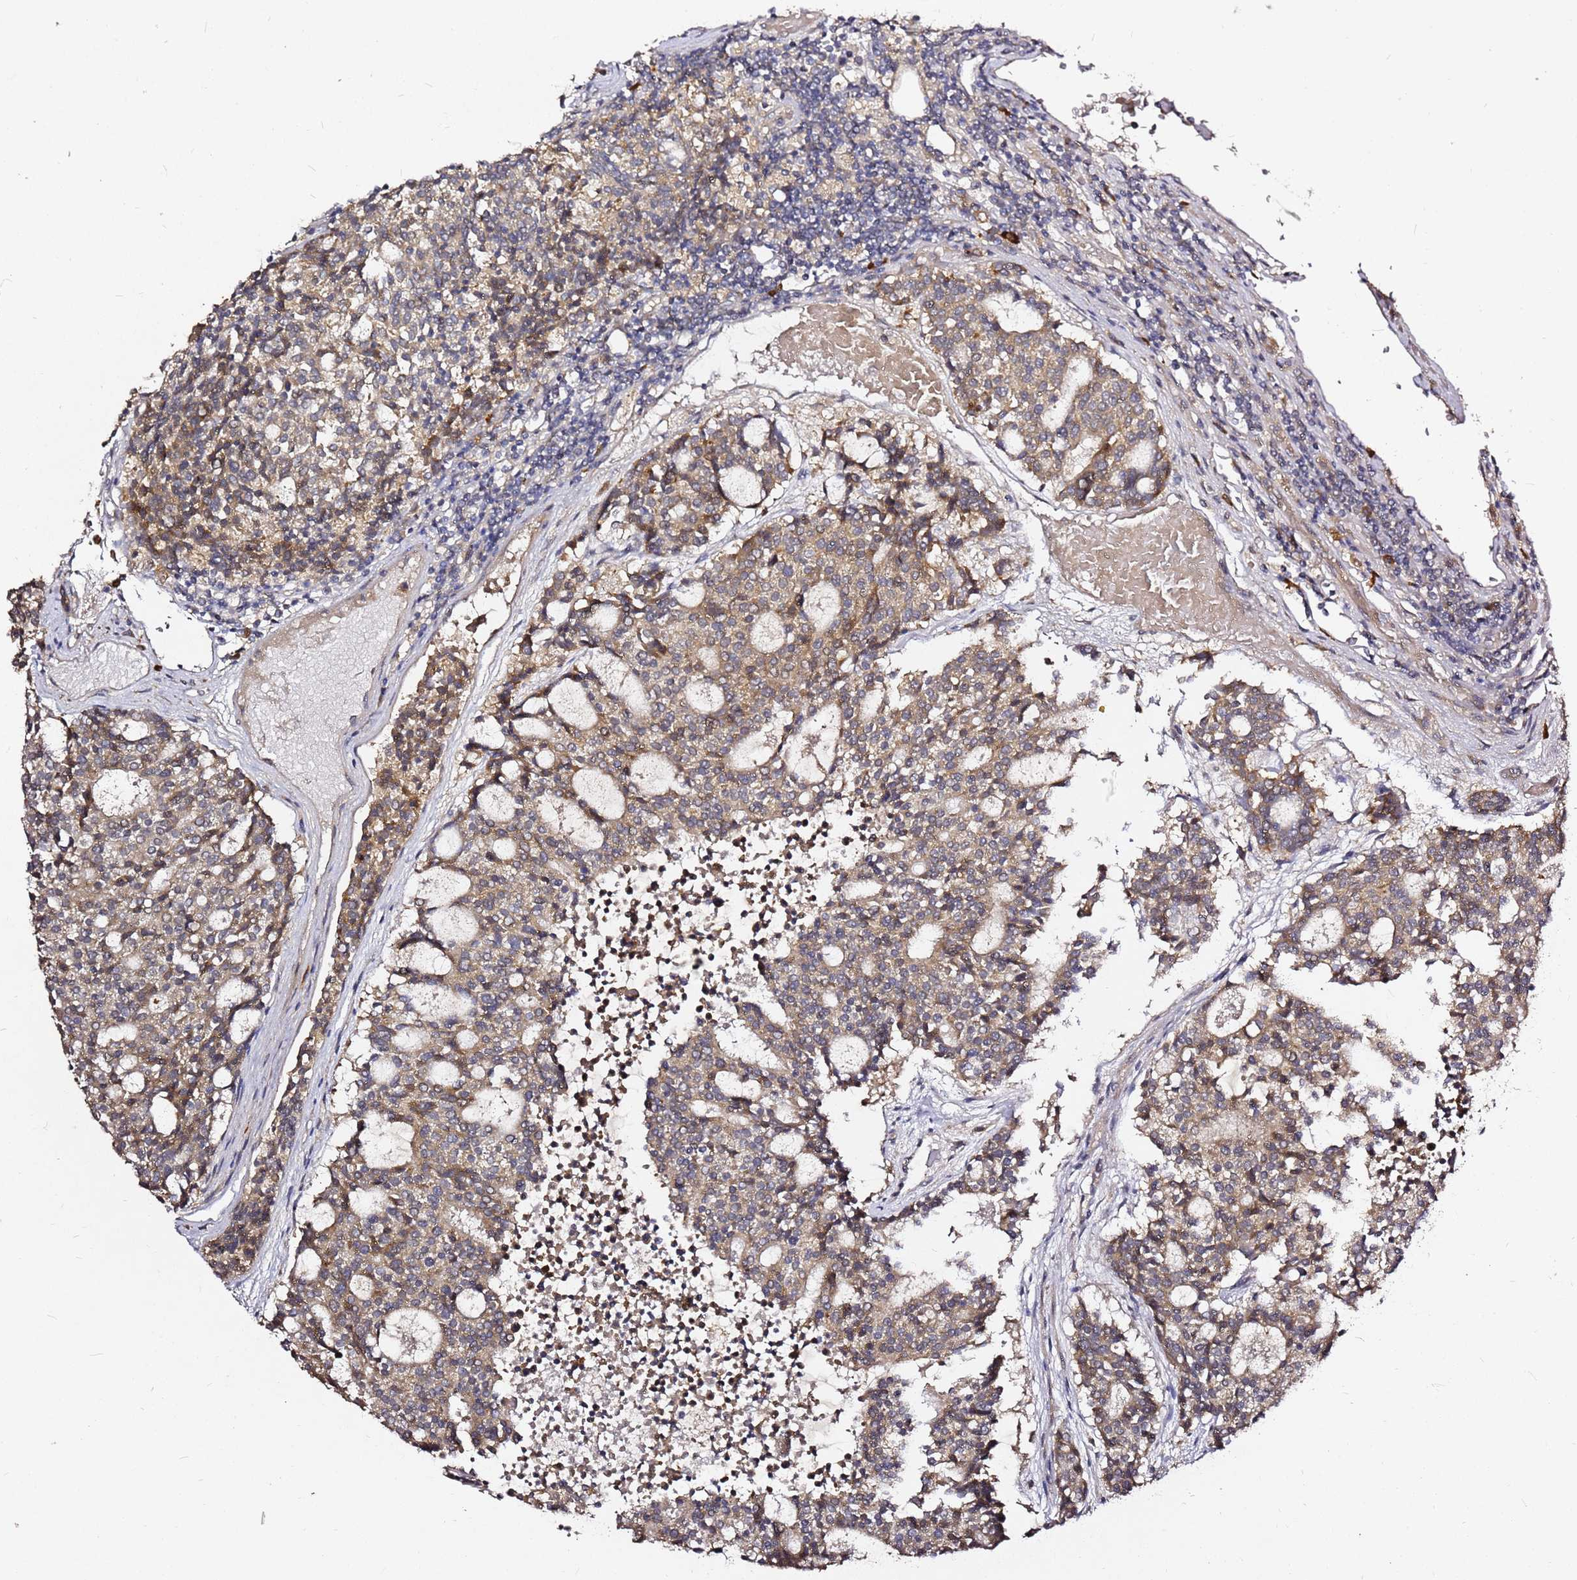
{"staining": {"intensity": "moderate", "quantity": ">75%", "location": "cytoplasmic/membranous"}, "tissue": "carcinoid", "cell_type": "Tumor cells", "image_type": "cancer", "snomed": [{"axis": "morphology", "description": "Carcinoid, malignant, NOS"}, {"axis": "topography", "description": "Pancreas"}], "caption": "DAB (3,3'-diaminobenzidine) immunohistochemical staining of carcinoid demonstrates moderate cytoplasmic/membranous protein positivity in approximately >75% of tumor cells.", "gene": "C6orf136", "patient": {"sex": "female", "age": 54}}